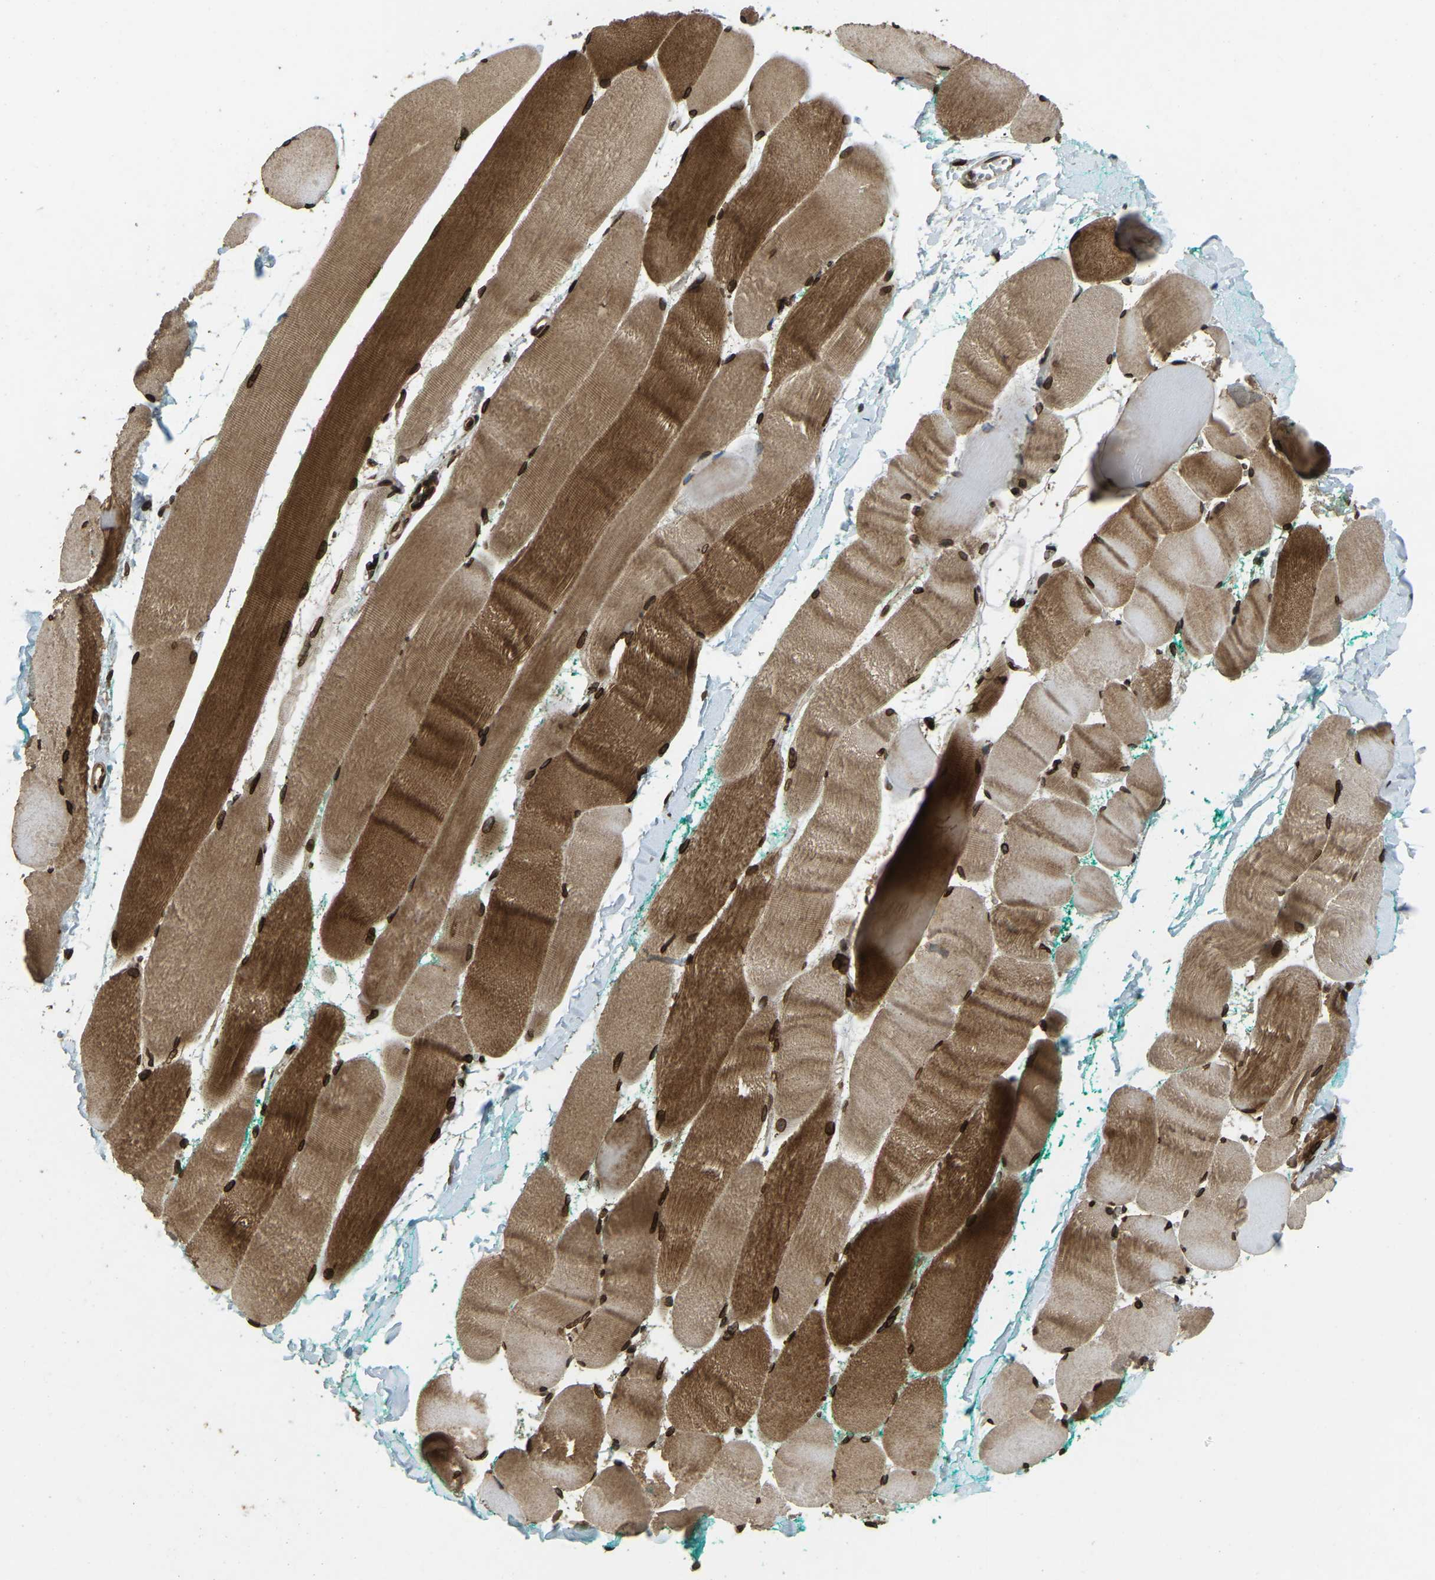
{"staining": {"intensity": "strong", "quantity": ">75%", "location": "cytoplasmic/membranous,nuclear"}, "tissue": "skeletal muscle", "cell_type": "Myocytes", "image_type": "normal", "snomed": [{"axis": "morphology", "description": "Normal tissue, NOS"}, {"axis": "morphology", "description": "Squamous cell carcinoma, NOS"}, {"axis": "topography", "description": "Skeletal muscle"}], "caption": "Protein expression by immunohistochemistry exhibits strong cytoplasmic/membranous,nuclear expression in about >75% of myocytes in normal skeletal muscle.", "gene": "SYNE1", "patient": {"sex": "male", "age": 51}}